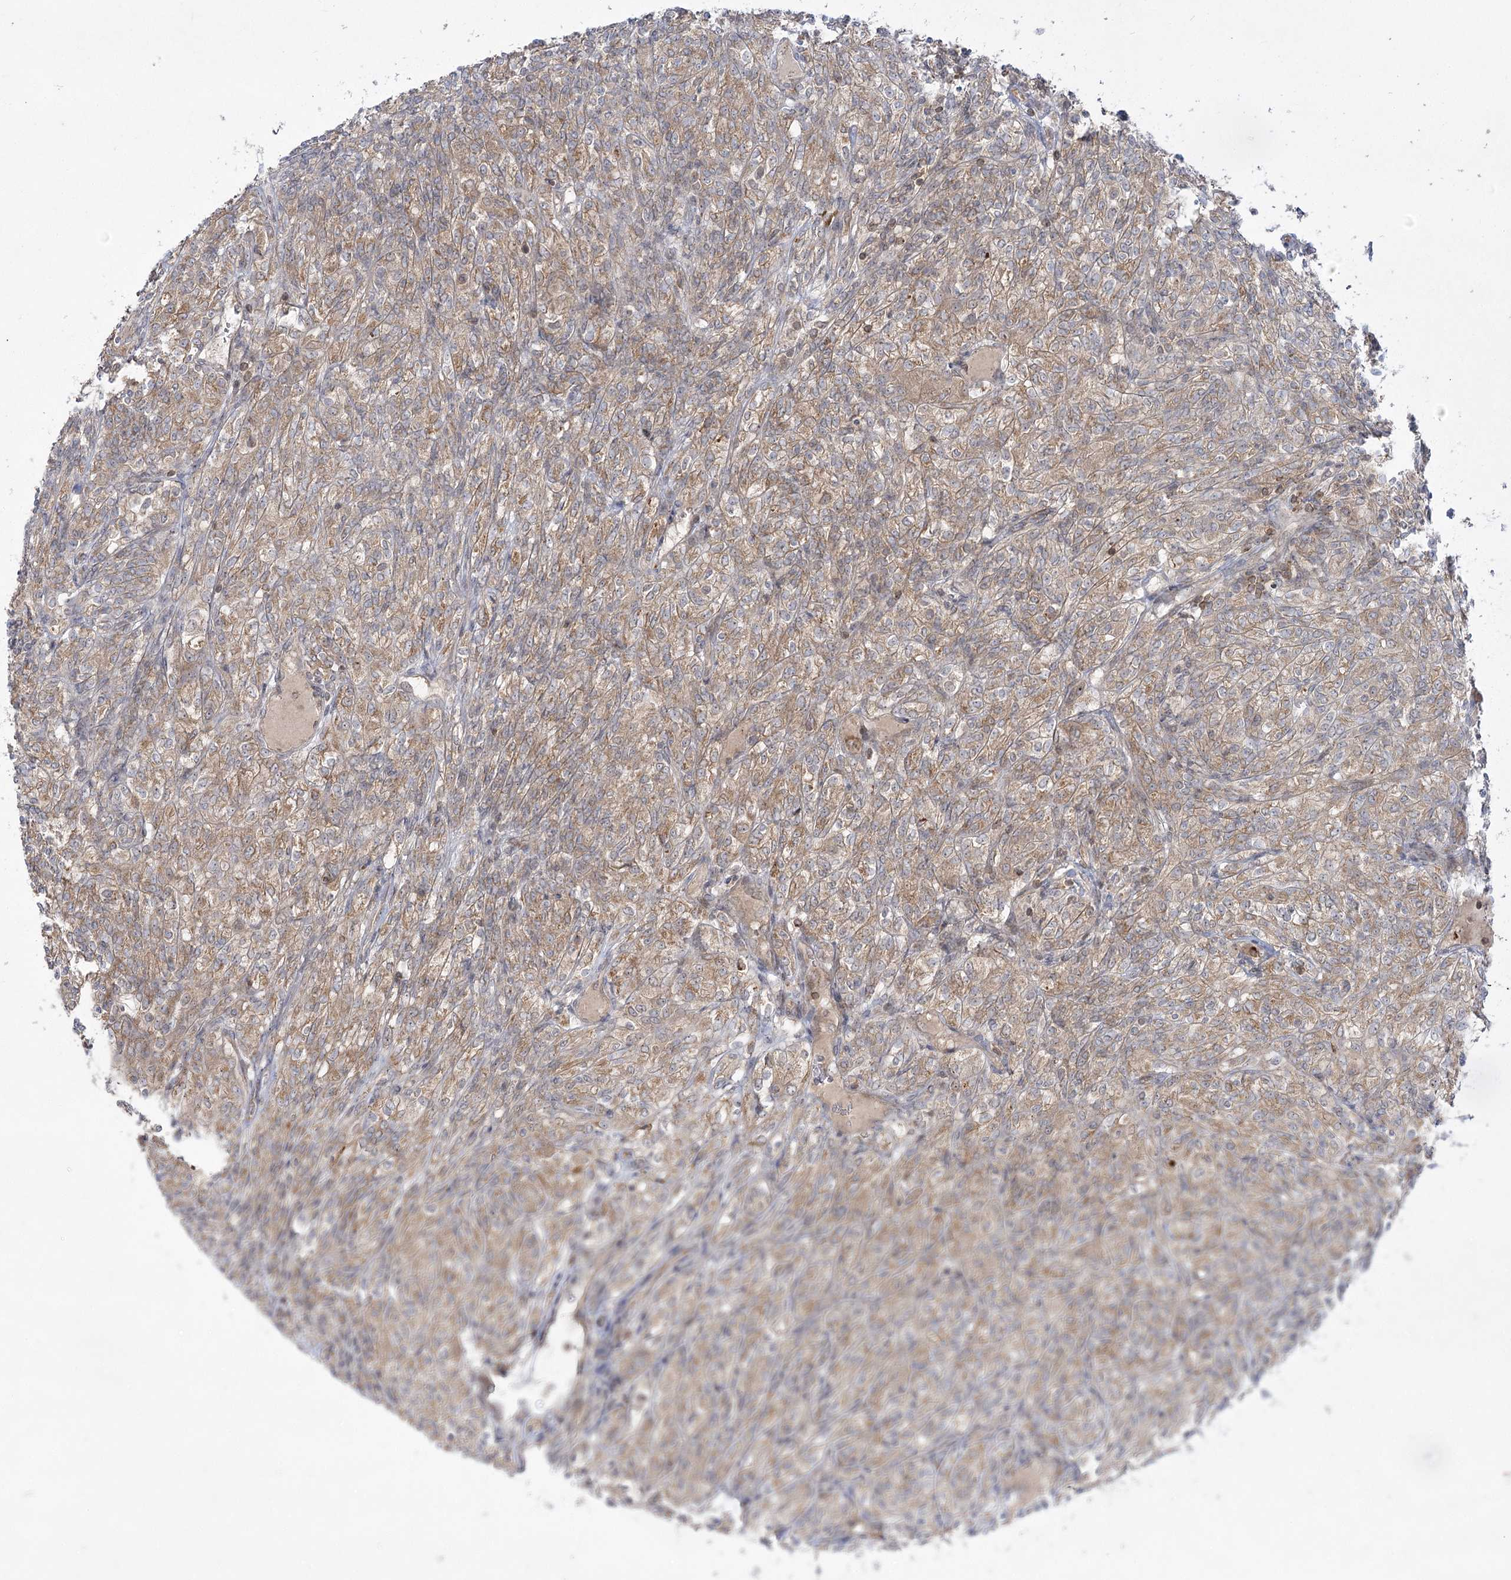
{"staining": {"intensity": "weak", "quantity": ">75%", "location": "cytoplasmic/membranous"}, "tissue": "renal cancer", "cell_type": "Tumor cells", "image_type": "cancer", "snomed": [{"axis": "morphology", "description": "Adenocarcinoma, NOS"}, {"axis": "topography", "description": "Kidney"}], "caption": "Renal cancer (adenocarcinoma) was stained to show a protein in brown. There is low levels of weak cytoplasmic/membranous positivity in approximately >75% of tumor cells.", "gene": "SYTL1", "patient": {"sex": "male", "age": 77}}